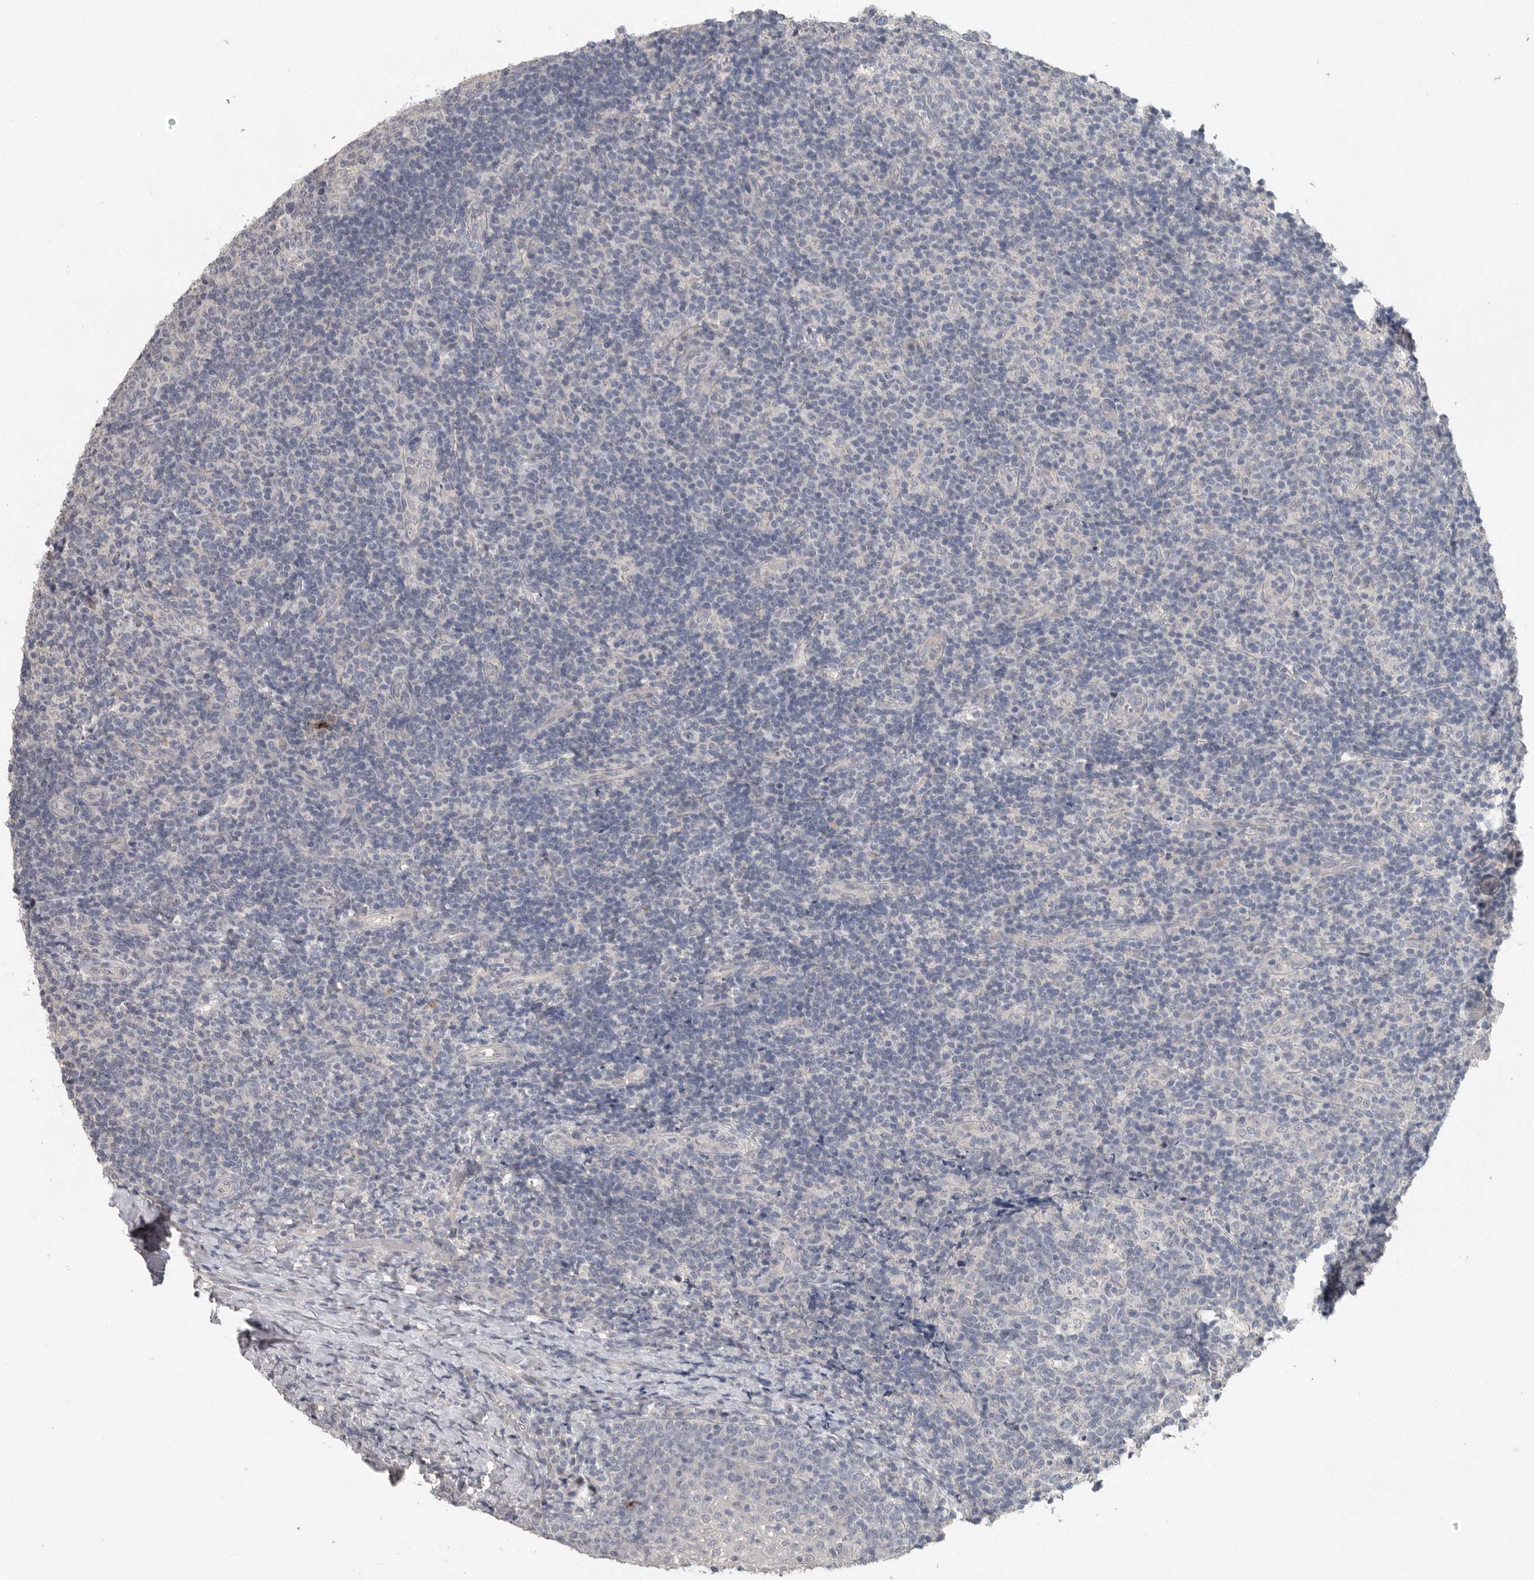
{"staining": {"intensity": "negative", "quantity": "none", "location": "none"}, "tissue": "tonsil", "cell_type": "Germinal center cells", "image_type": "normal", "snomed": [{"axis": "morphology", "description": "Normal tissue, NOS"}, {"axis": "topography", "description": "Tonsil"}], "caption": "This is a photomicrograph of immunohistochemistry staining of benign tonsil, which shows no expression in germinal center cells. The staining was performed using DAB to visualize the protein expression in brown, while the nuclei were stained in blue with hematoxylin (Magnification: 20x).", "gene": "REG4", "patient": {"sex": "female", "age": 19}}